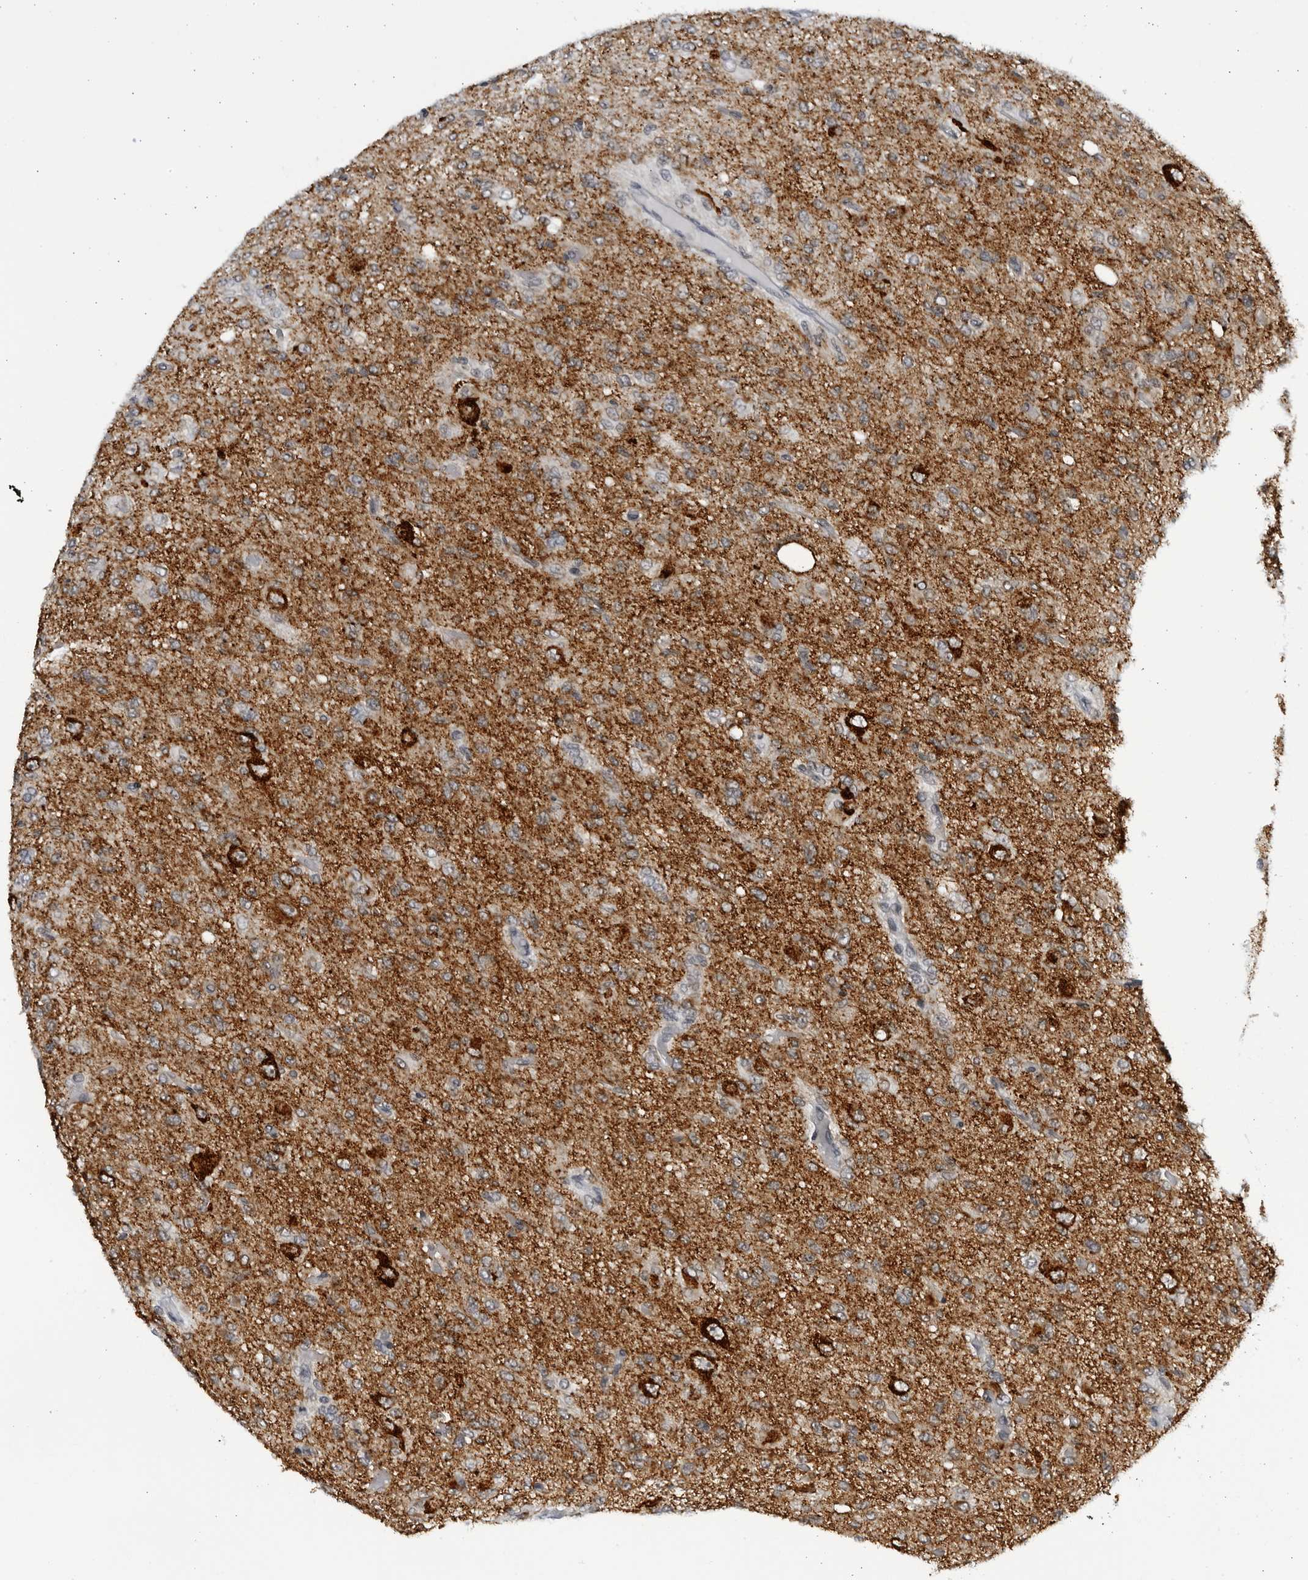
{"staining": {"intensity": "moderate", "quantity": ">75%", "location": "cytoplasmic/membranous"}, "tissue": "glioma", "cell_type": "Tumor cells", "image_type": "cancer", "snomed": [{"axis": "morphology", "description": "Glioma, malignant, High grade"}, {"axis": "topography", "description": "Brain"}], "caption": "Human high-grade glioma (malignant) stained with a protein marker shows moderate staining in tumor cells.", "gene": "SLC25A22", "patient": {"sex": "female", "age": 59}}